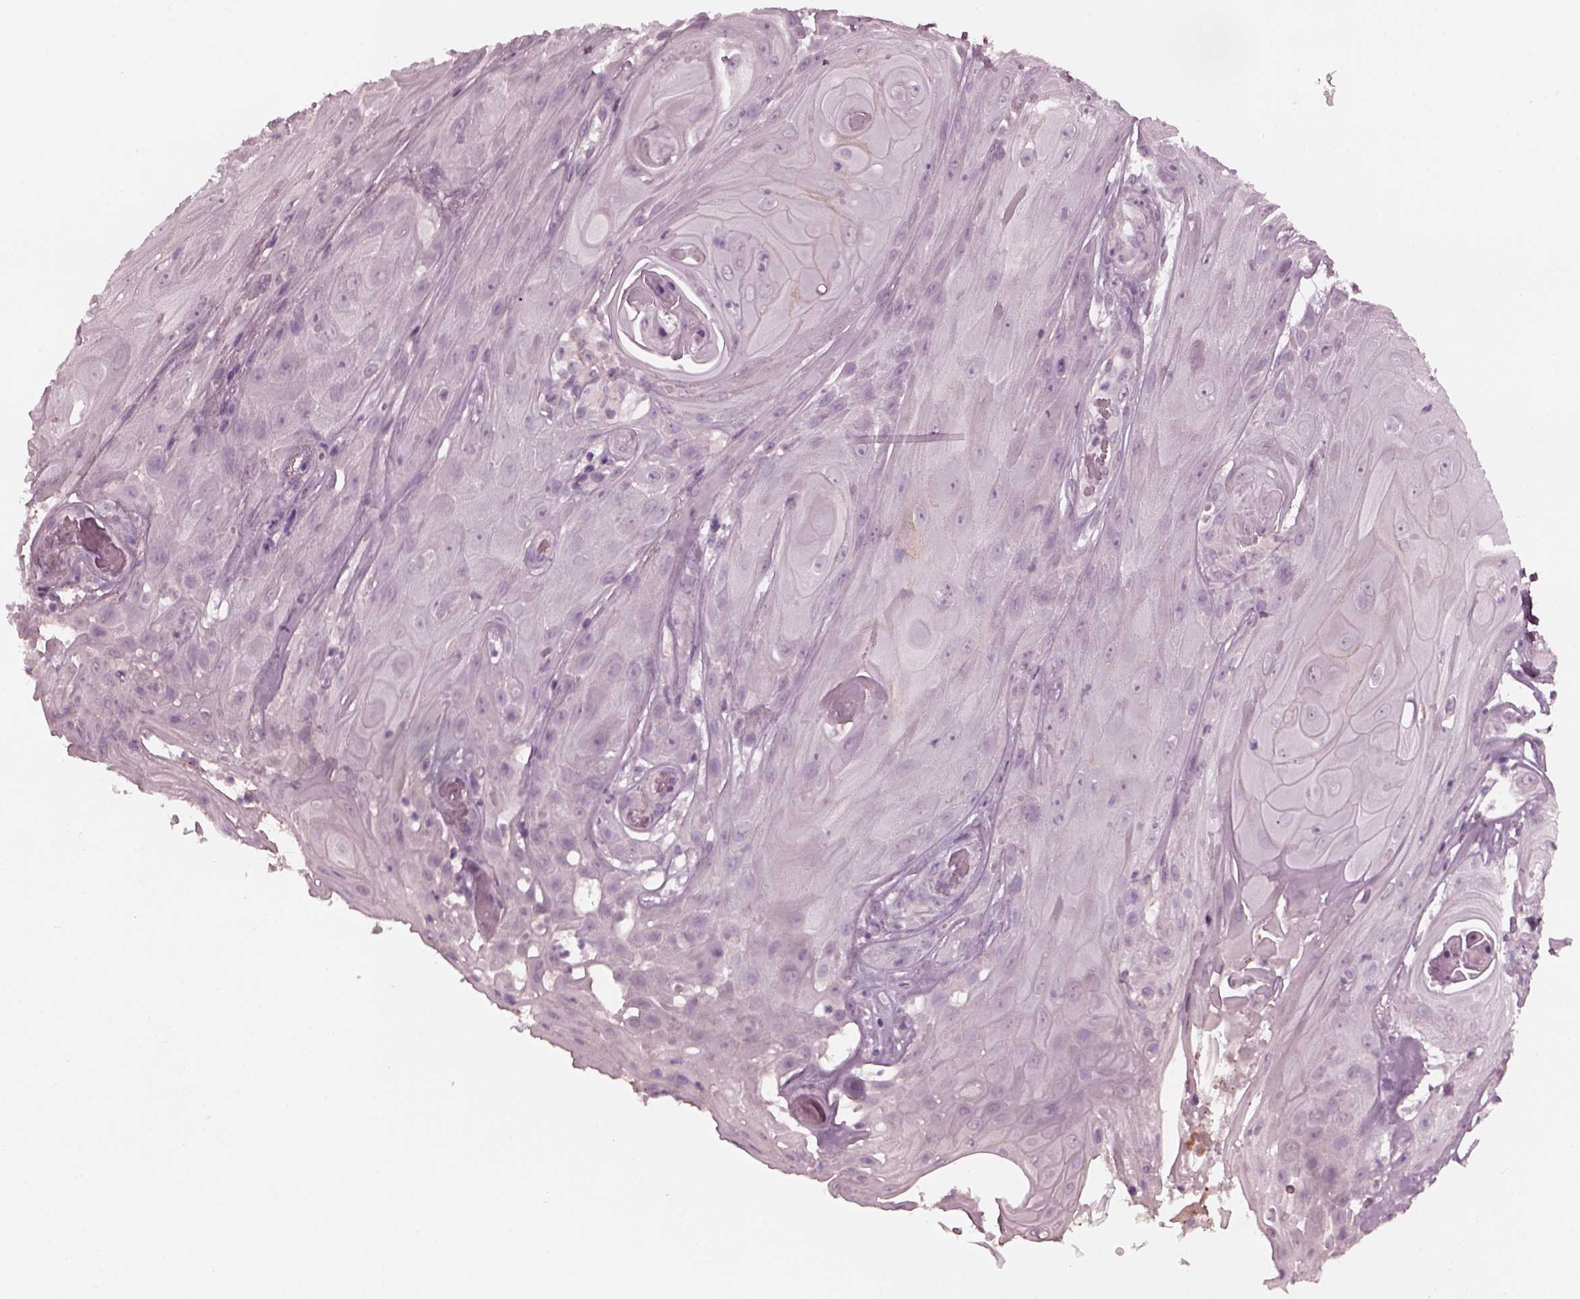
{"staining": {"intensity": "negative", "quantity": "none", "location": "none"}, "tissue": "skin cancer", "cell_type": "Tumor cells", "image_type": "cancer", "snomed": [{"axis": "morphology", "description": "Squamous cell carcinoma, NOS"}, {"axis": "topography", "description": "Skin"}], "caption": "A histopathology image of human skin cancer (squamous cell carcinoma) is negative for staining in tumor cells.", "gene": "YY2", "patient": {"sex": "male", "age": 62}}